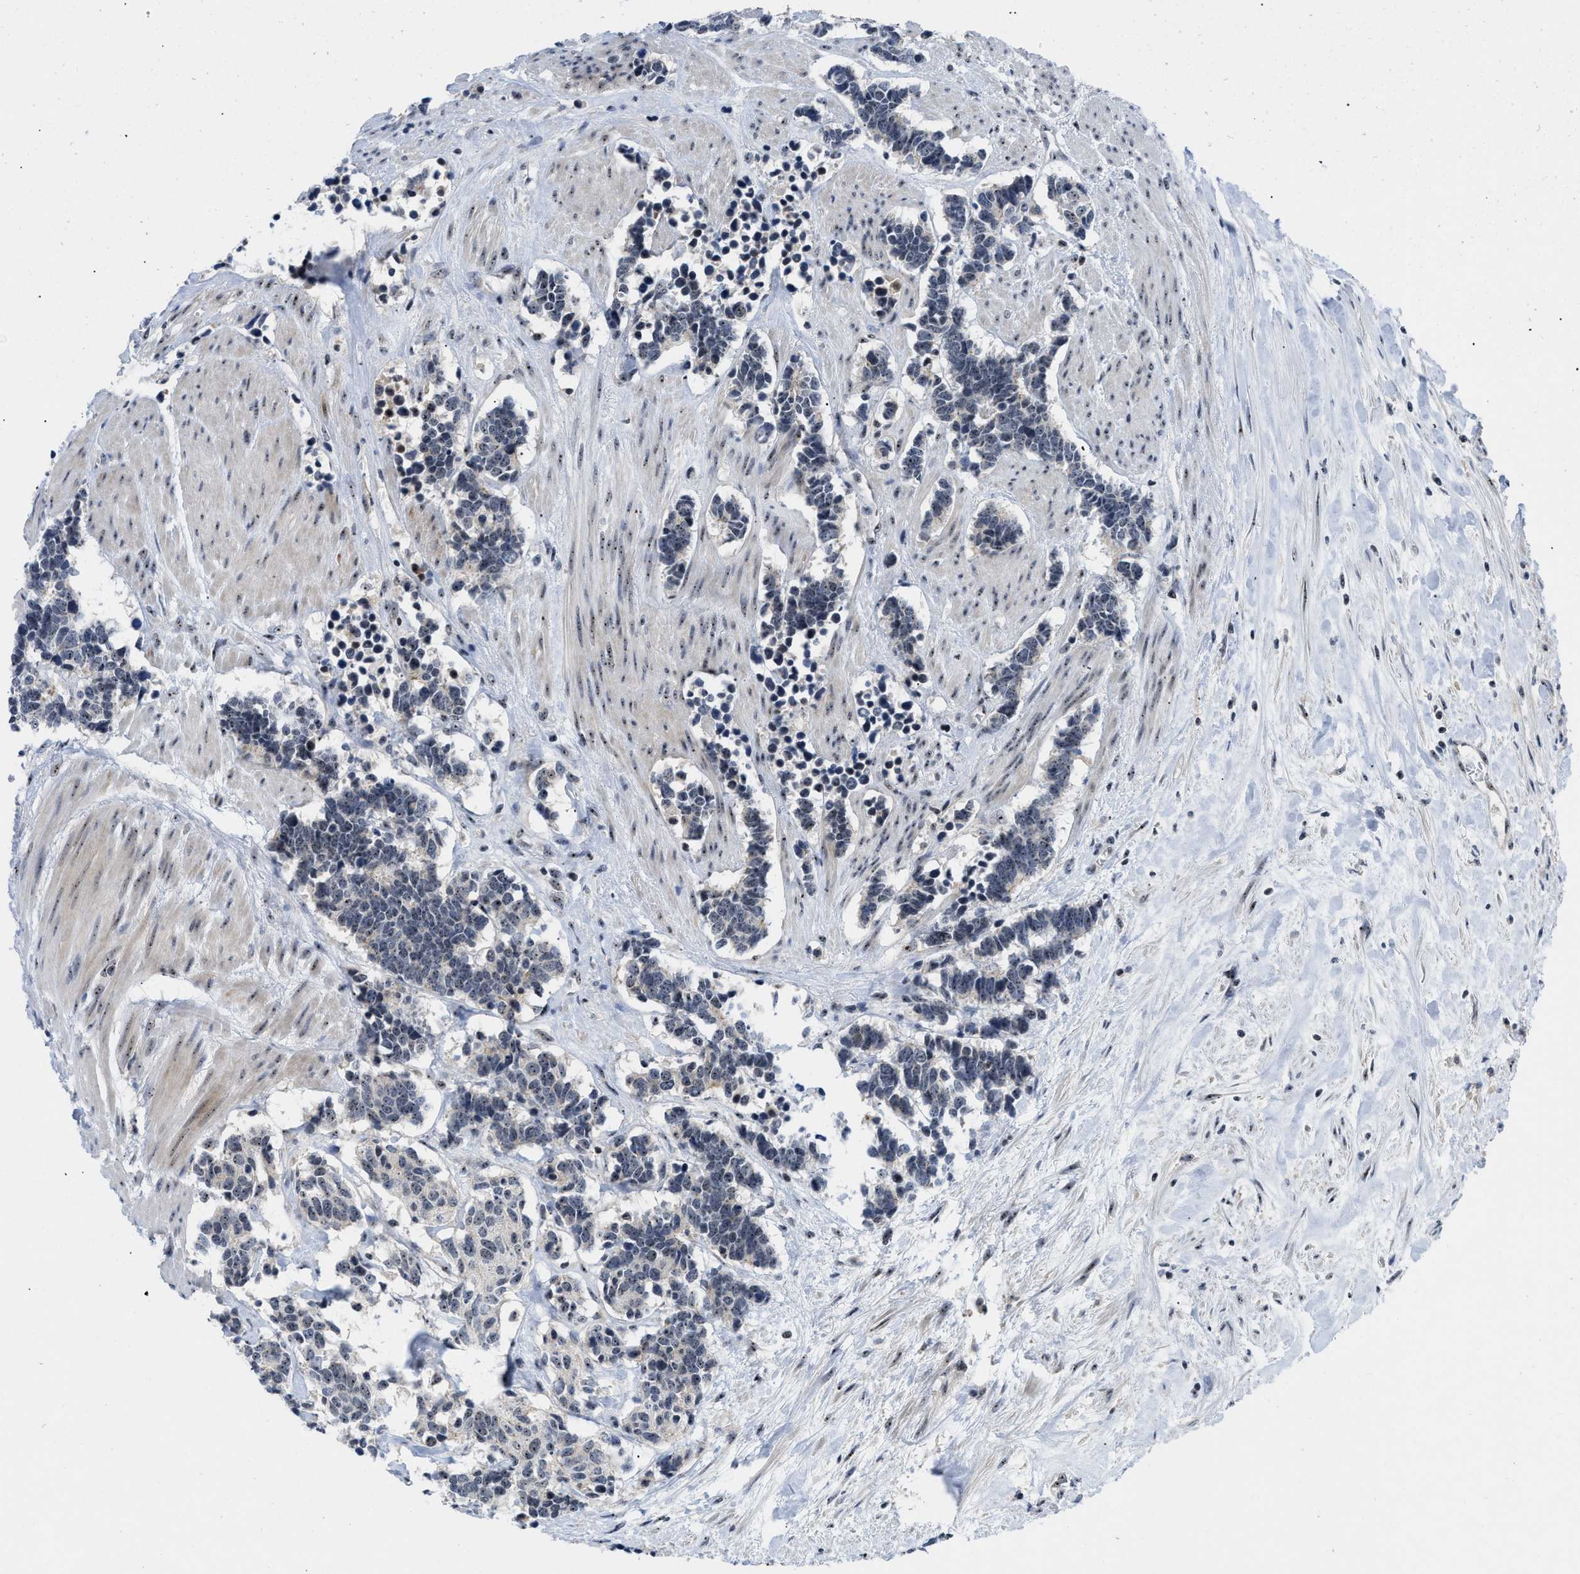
{"staining": {"intensity": "weak", "quantity": "25%-75%", "location": "nuclear"}, "tissue": "carcinoid", "cell_type": "Tumor cells", "image_type": "cancer", "snomed": [{"axis": "morphology", "description": "Carcinoma, NOS"}, {"axis": "morphology", "description": "Carcinoid, malignant, NOS"}, {"axis": "topography", "description": "Urinary bladder"}], "caption": "Tumor cells show low levels of weak nuclear staining in approximately 25%-75% of cells in human carcinoid. (DAB IHC with brightfield microscopy, high magnification).", "gene": "NOP58", "patient": {"sex": "male", "age": 57}}